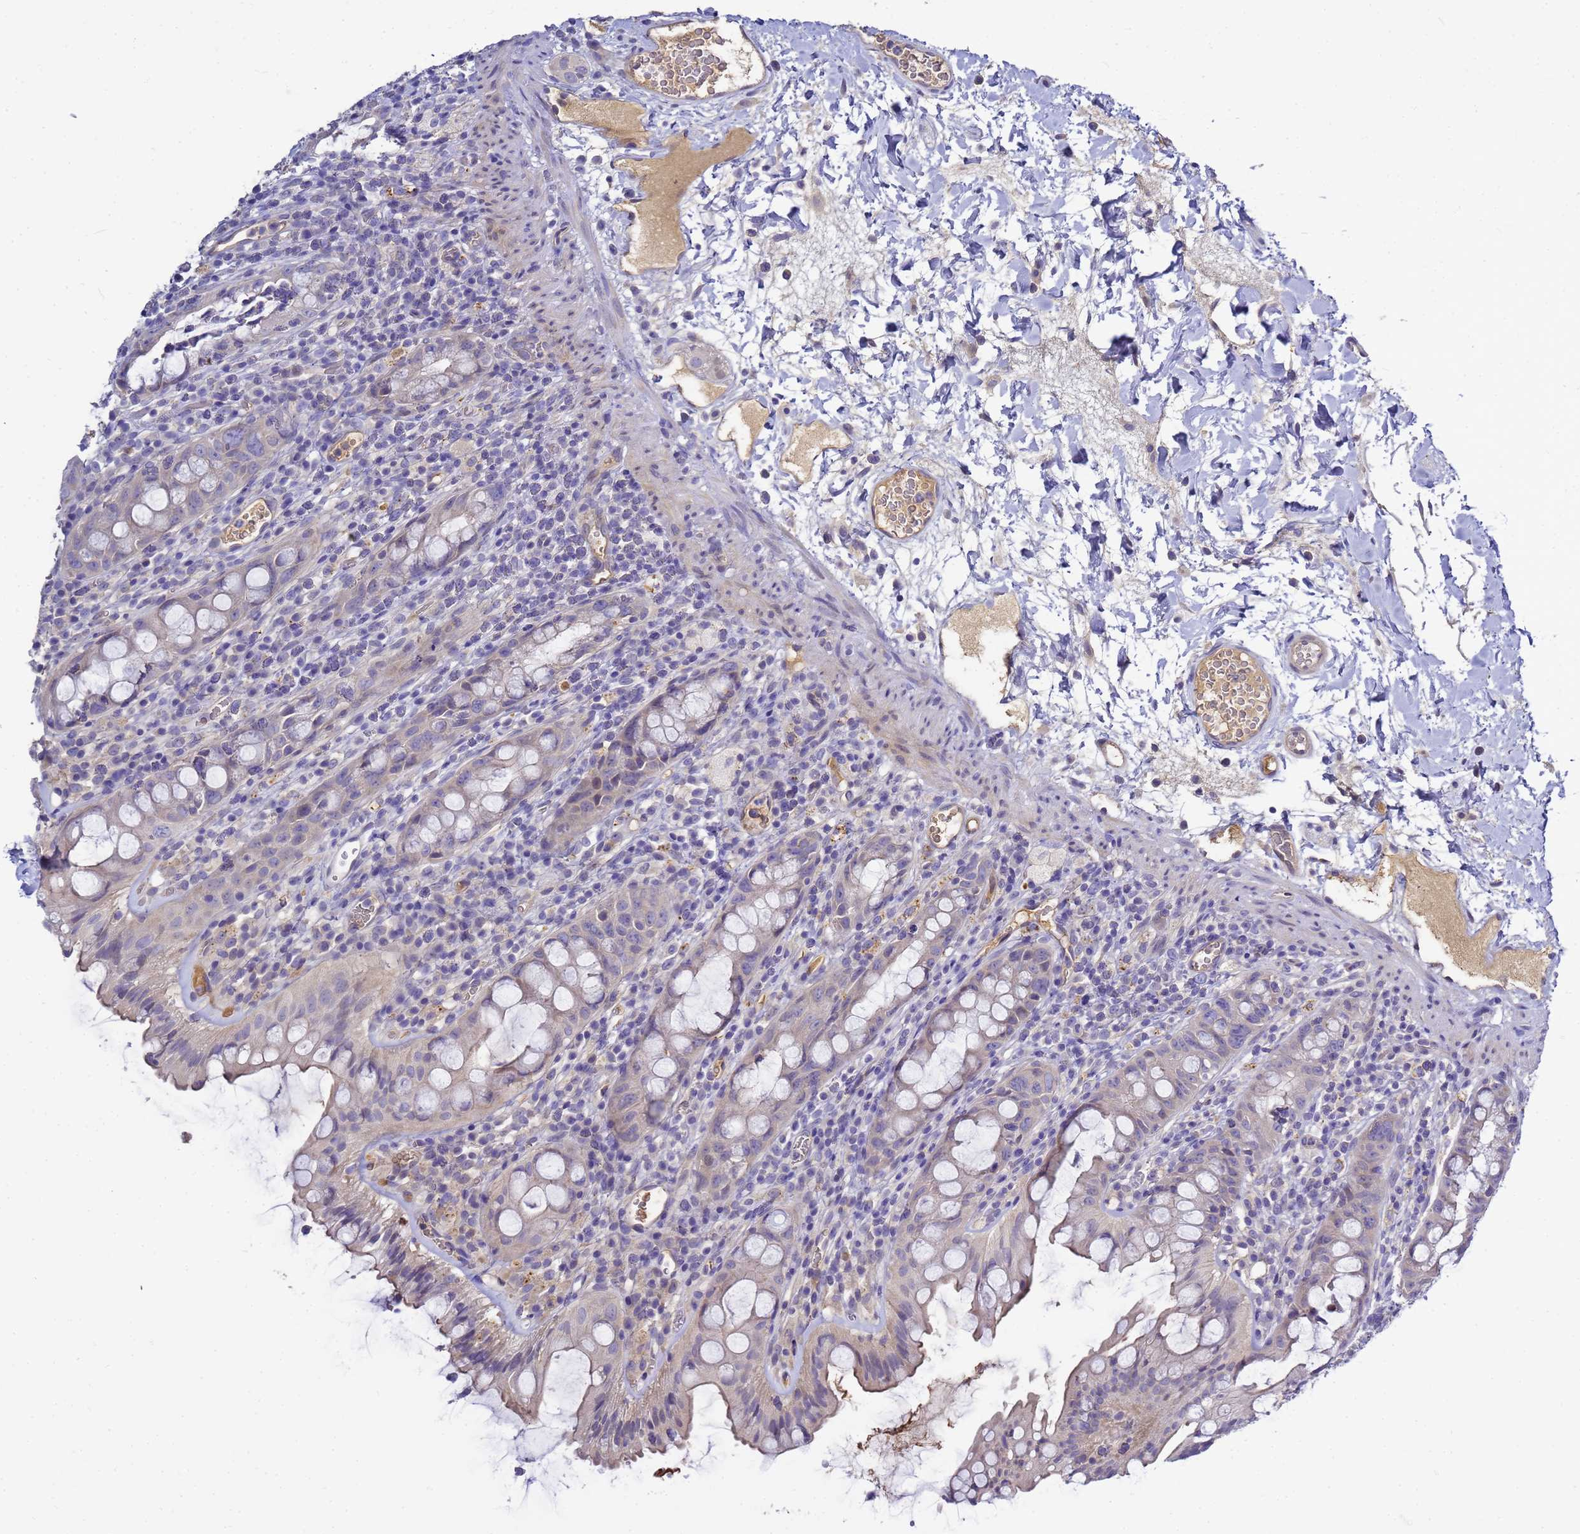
{"staining": {"intensity": "weak", "quantity": "<25%", "location": "cytoplasmic/membranous"}, "tissue": "rectum", "cell_type": "Glandular cells", "image_type": "normal", "snomed": [{"axis": "morphology", "description": "Normal tissue, NOS"}, {"axis": "topography", "description": "Rectum"}], "caption": "IHC of benign rectum shows no staining in glandular cells.", "gene": "TBCD", "patient": {"sex": "female", "age": 57}}